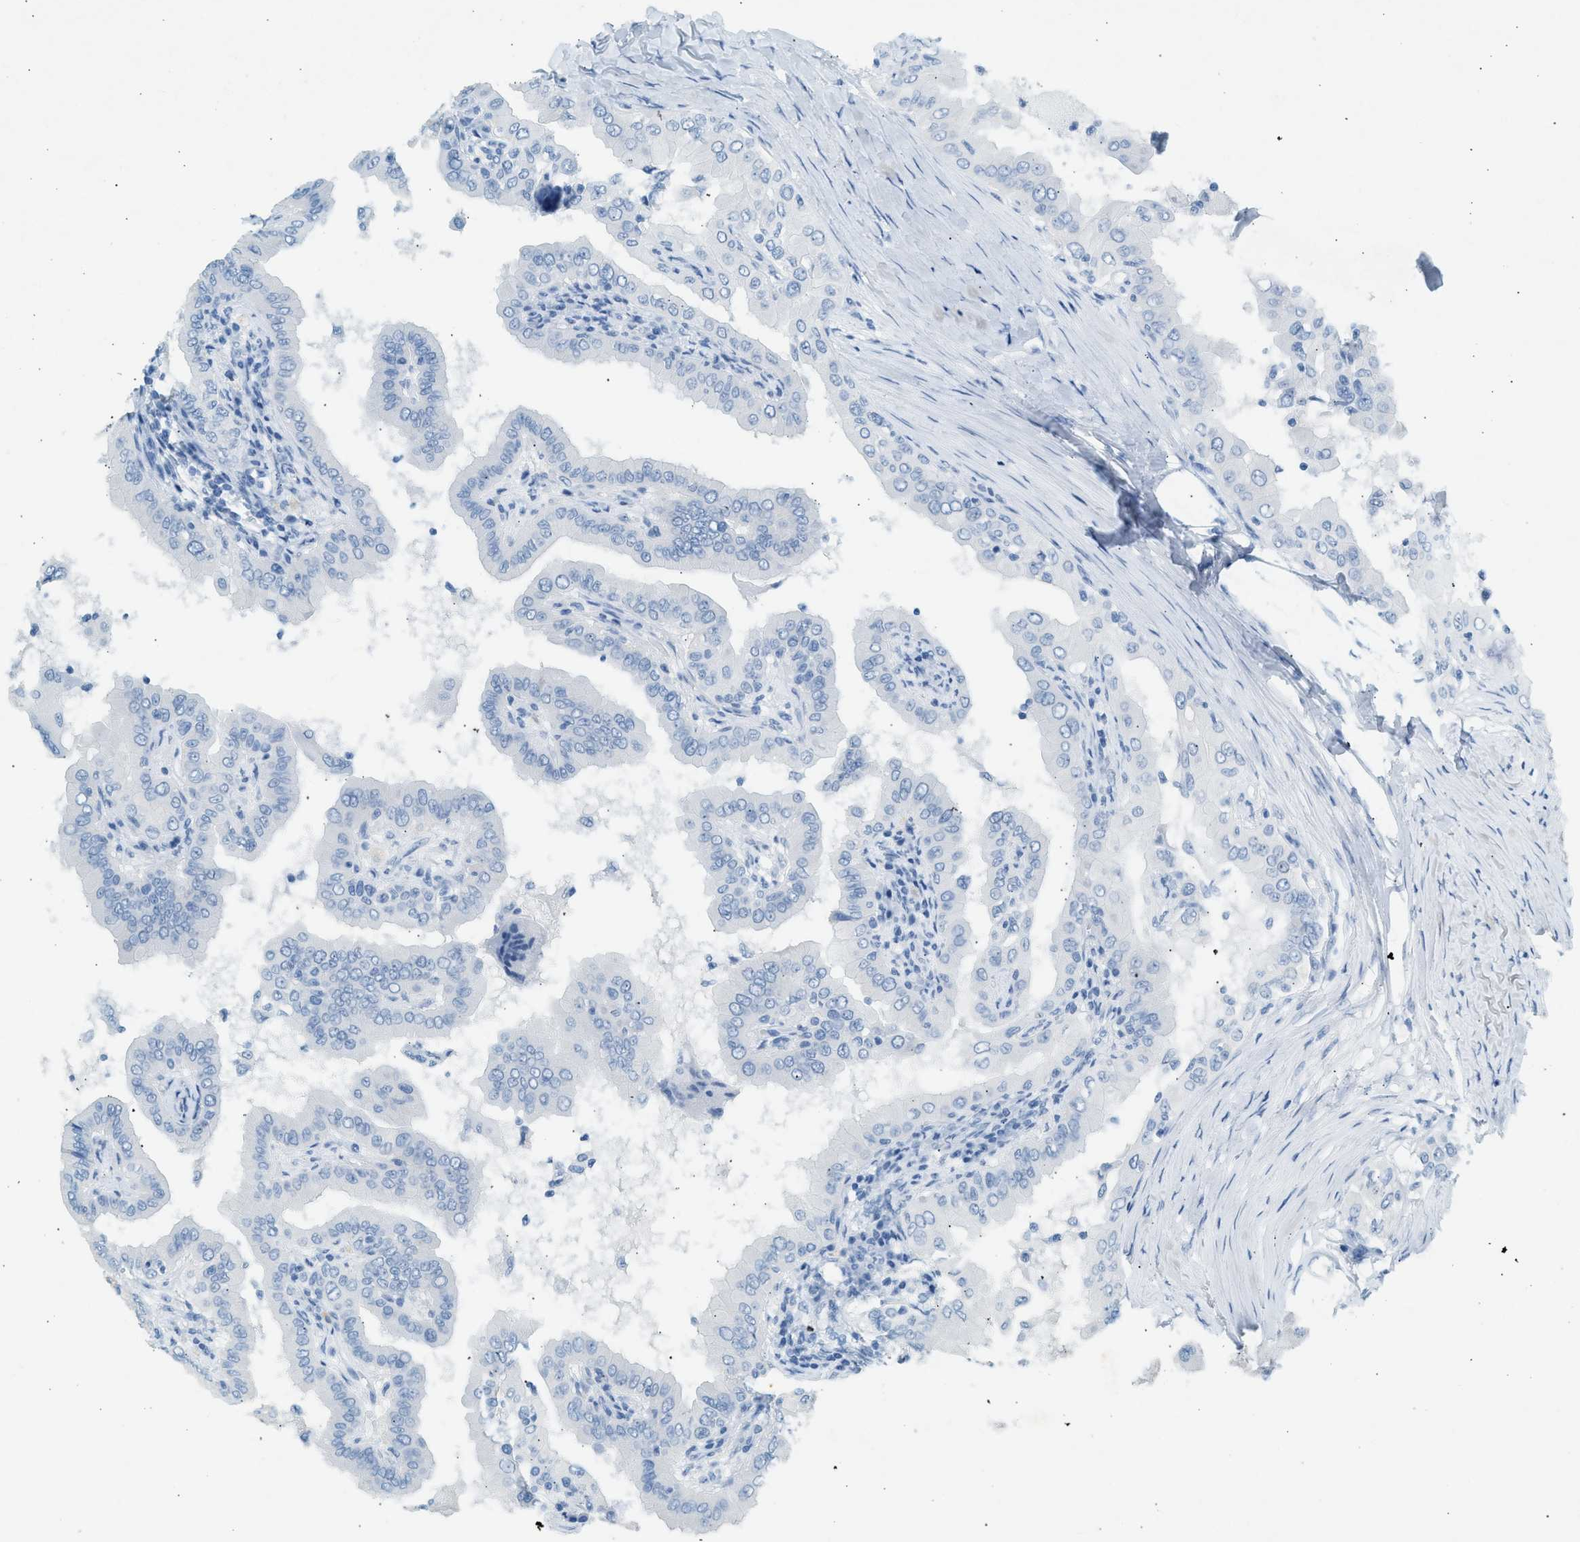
{"staining": {"intensity": "negative", "quantity": "none", "location": "none"}, "tissue": "thyroid cancer", "cell_type": "Tumor cells", "image_type": "cancer", "snomed": [{"axis": "morphology", "description": "Papillary adenocarcinoma, NOS"}, {"axis": "topography", "description": "Thyroid gland"}], "caption": "The IHC micrograph has no significant positivity in tumor cells of thyroid papillary adenocarcinoma tissue.", "gene": "HHATL", "patient": {"sex": "male", "age": 33}}